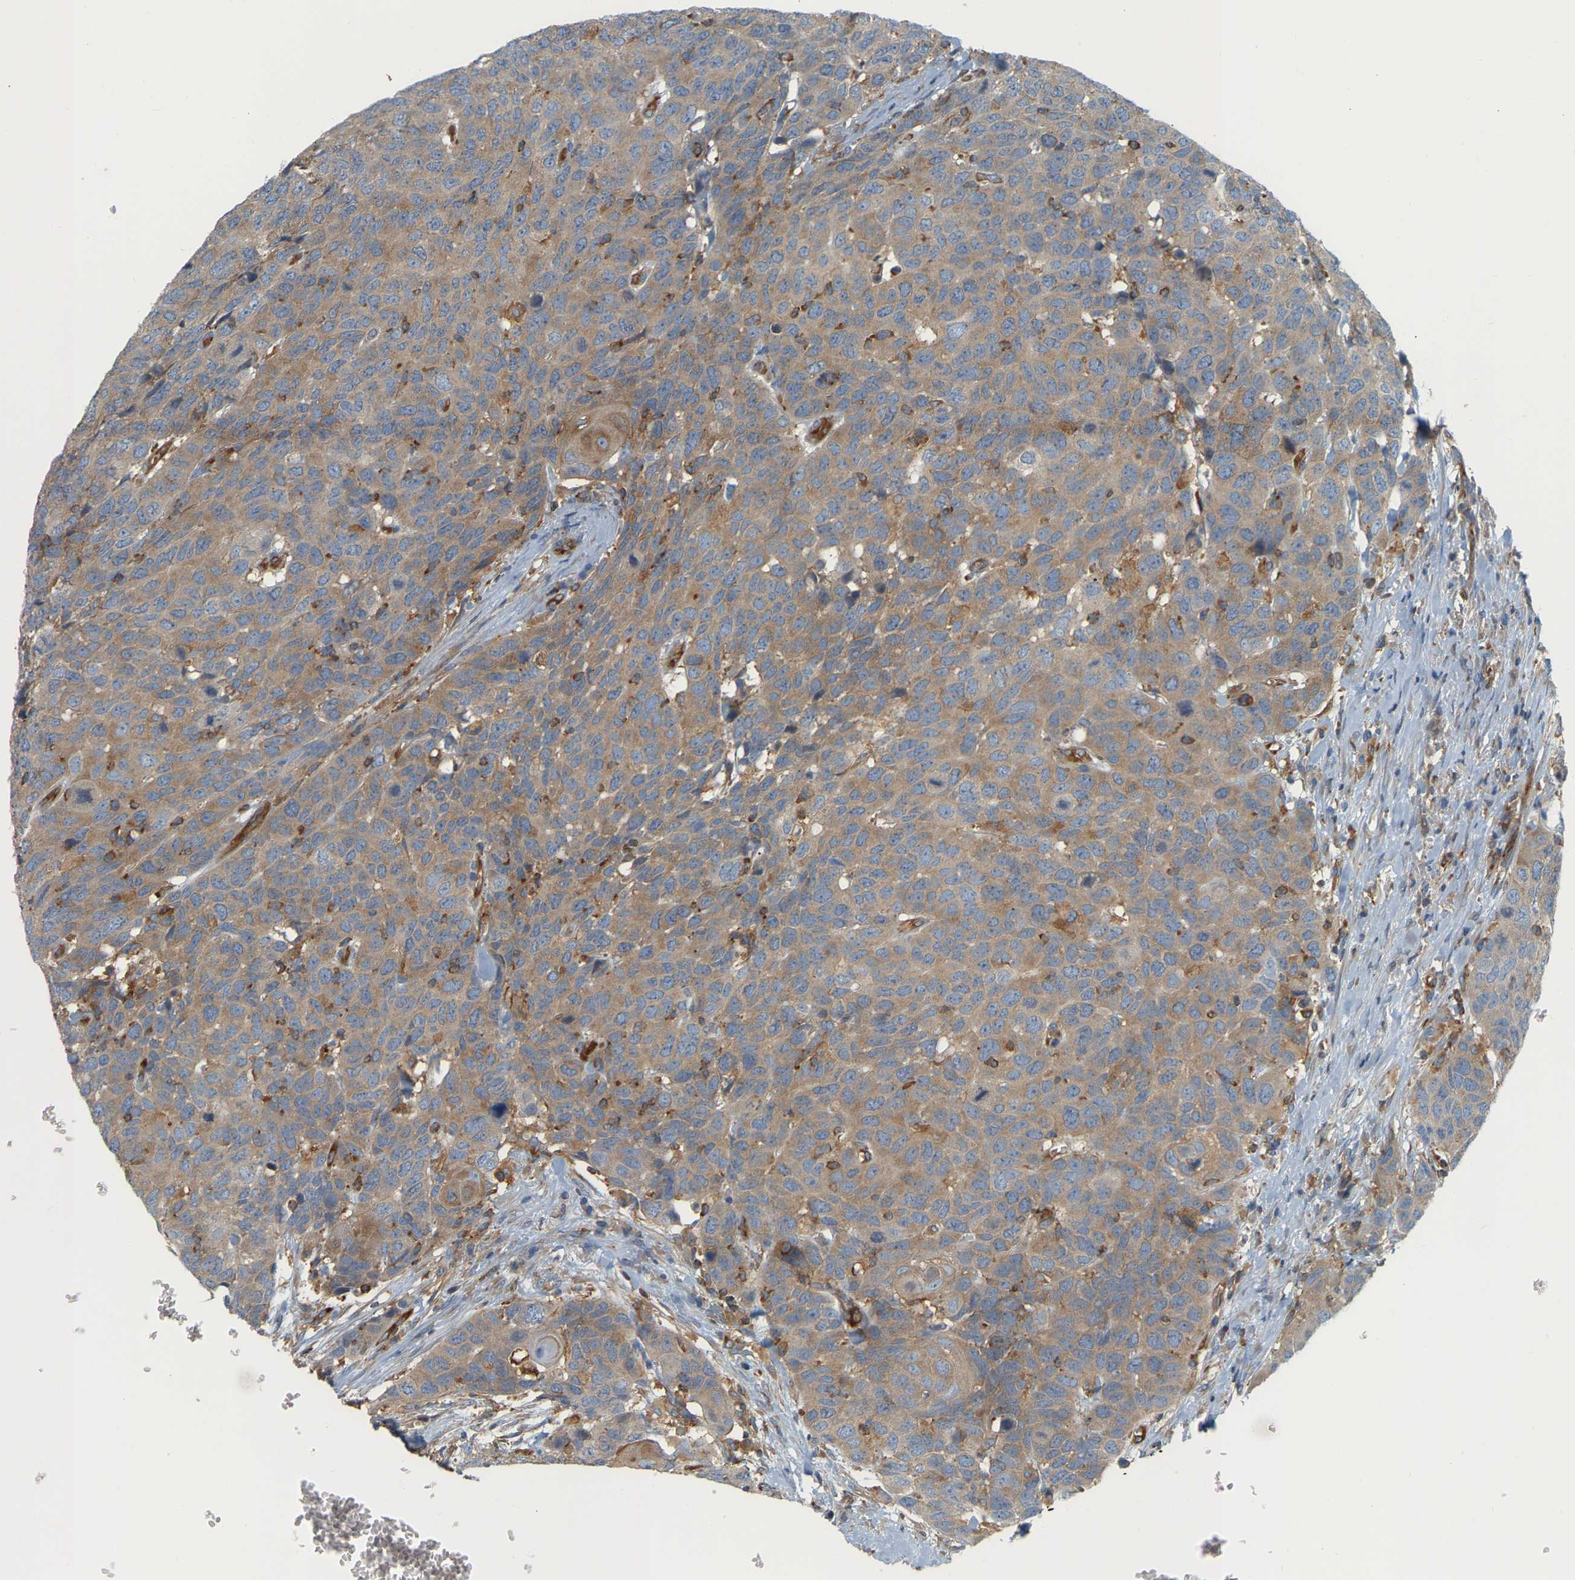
{"staining": {"intensity": "moderate", "quantity": ">75%", "location": "cytoplasmic/membranous"}, "tissue": "head and neck cancer", "cell_type": "Tumor cells", "image_type": "cancer", "snomed": [{"axis": "morphology", "description": "Squamous cell carcinoma, NOS"}, {"axis": "topography", "description": "Head-Neck"}], "caption": "Human head and neck squamous cell carcinoma stained with a brown dye exhibits moderate cytoplasmic/membranous positive staining in approximately >75% of tumor cells.", "gene": "AKAP13", "patient": {"sex": "male", "age": 66}}